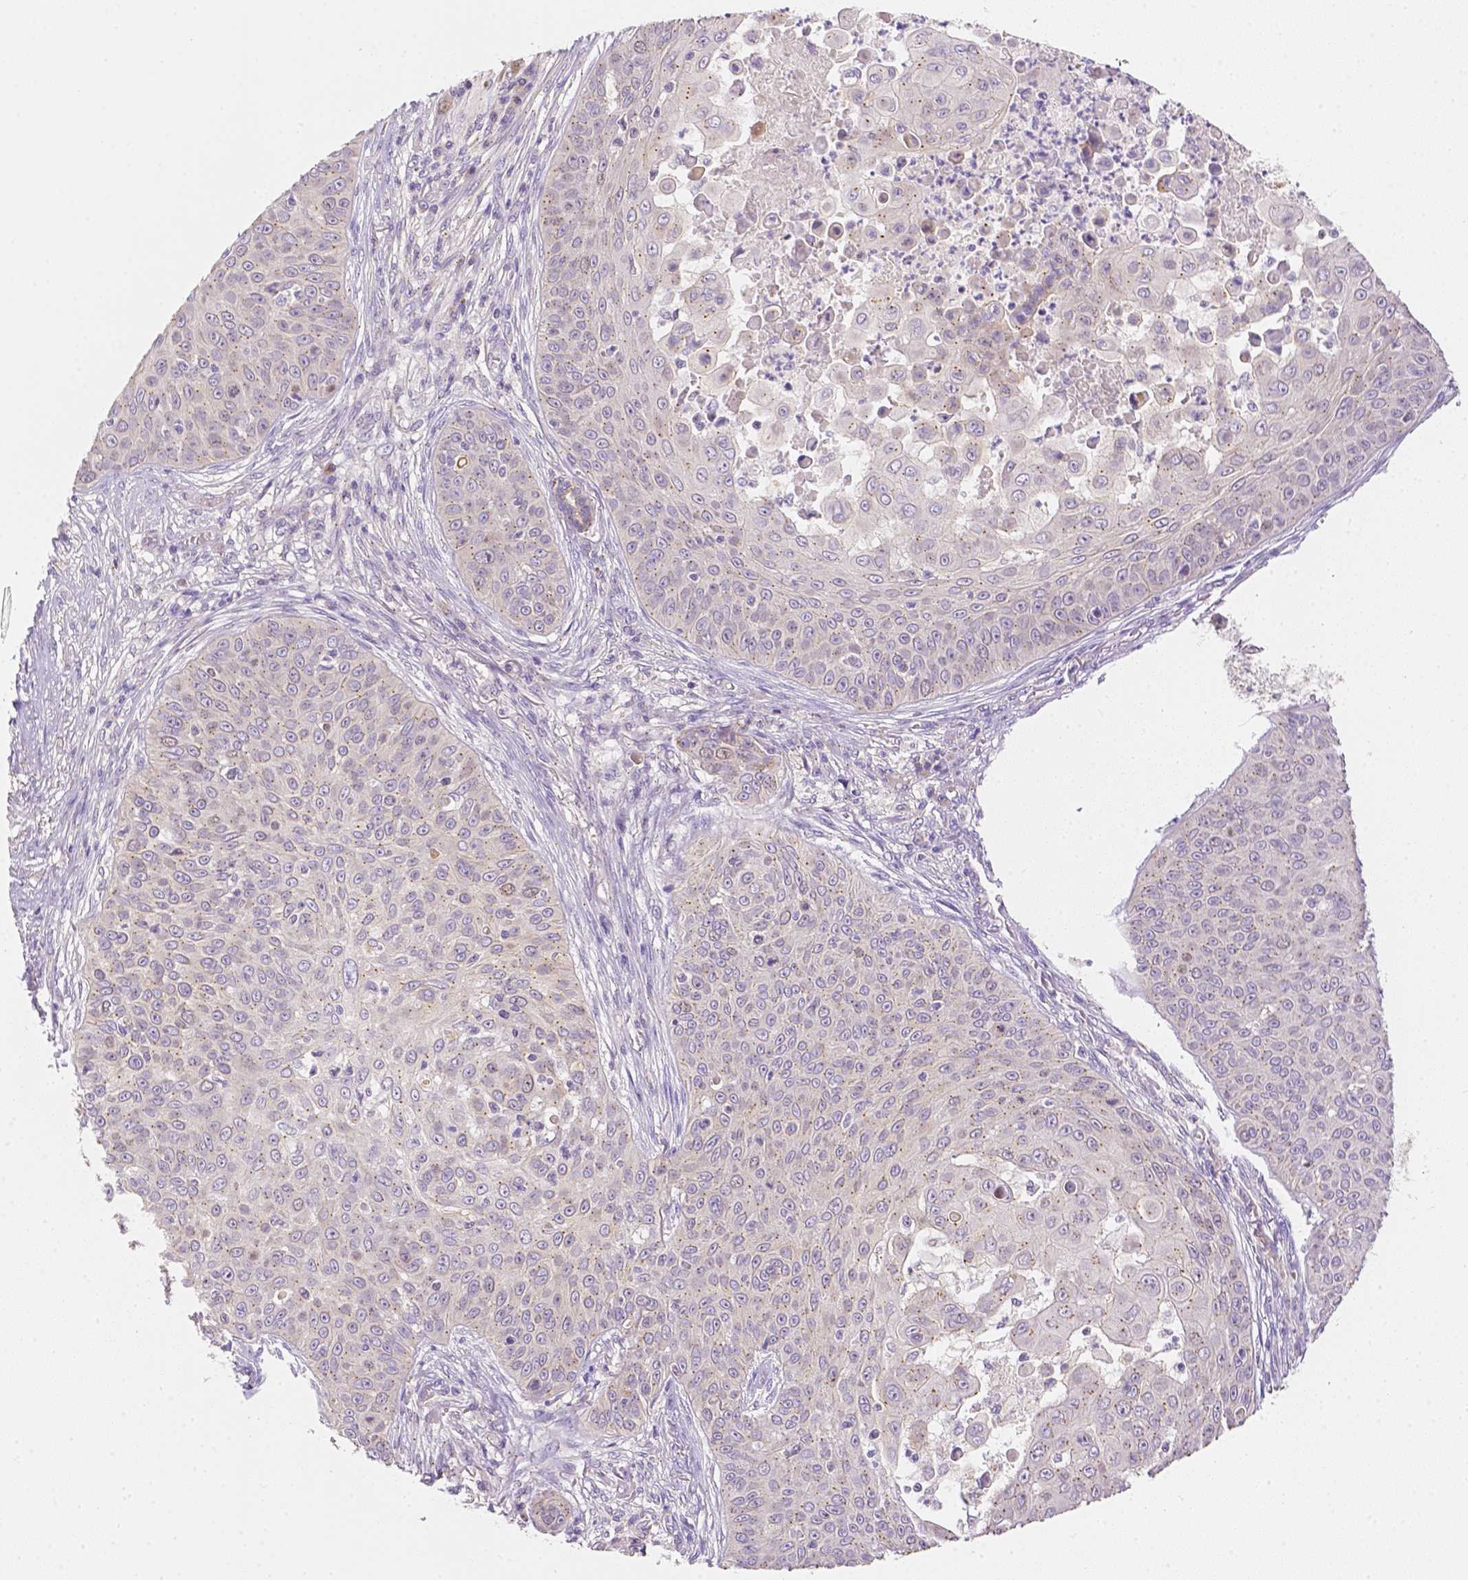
{"staining": {"intensity": "moderate", "quantity": "<25%", "location": "cytoplasmic/membranous"}, "tissue": "skin cancer", "cell_type": "Tumor cells", "image_type": "cancer", "snomed": [{"axis": "morphology", "description": "Squamous cell carcinoma, NOS"}, {"axis": "topography", "description": "Skin"}], "caption": "Squamous cell carcinoma (skin) stained for a protein (brown) exhibits moderate cytoplasmic/membranous positive positivity in approximately <25% of tumor cells.", "gene": "C10orf67", "patient": {"sex": "male", "age": 82}}